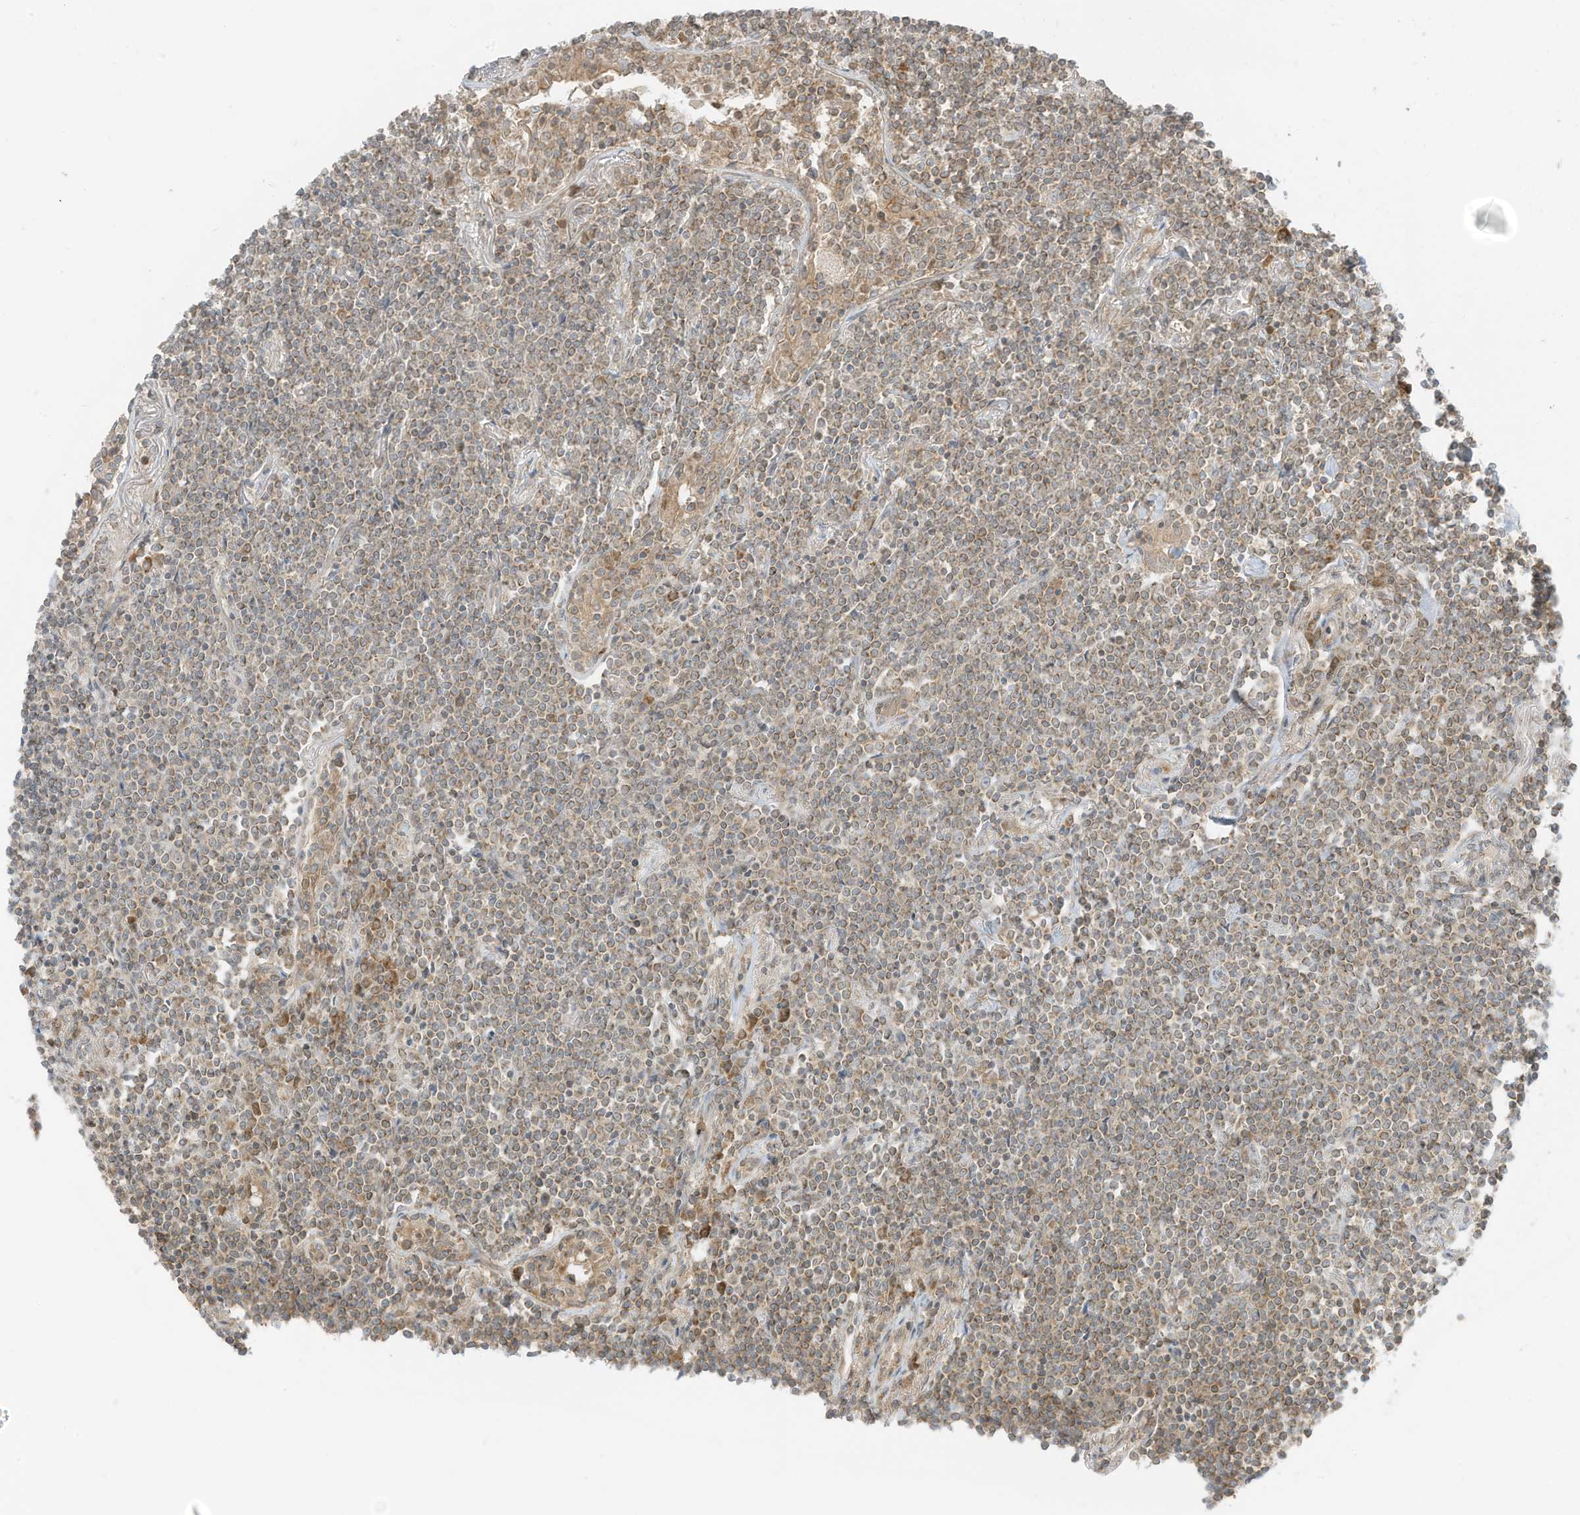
{"staining": {"intensity": "weak", "quantity": "25%-75%", "location": "cytoplasmic/membranous"}, "tissue": "lymphoma", "cell_type": "Tumor cells", "image_type": "cancer", "snomed": [{"axis": "morphology", "description": "Malignant lymphoma, non-Hodgkin's type, Low grade"}, {"axis": "topography", "description": "Lung"}], "caption": "Protein expression analysis of low-grade malignant lymphoma, non-Hodgkin's type reveals weak cytoplasmic/membranous expression in about 25%-75% of tumor cells.", "gene": "SLC25A12", "patient": {"sex": "female", "age": 71}}